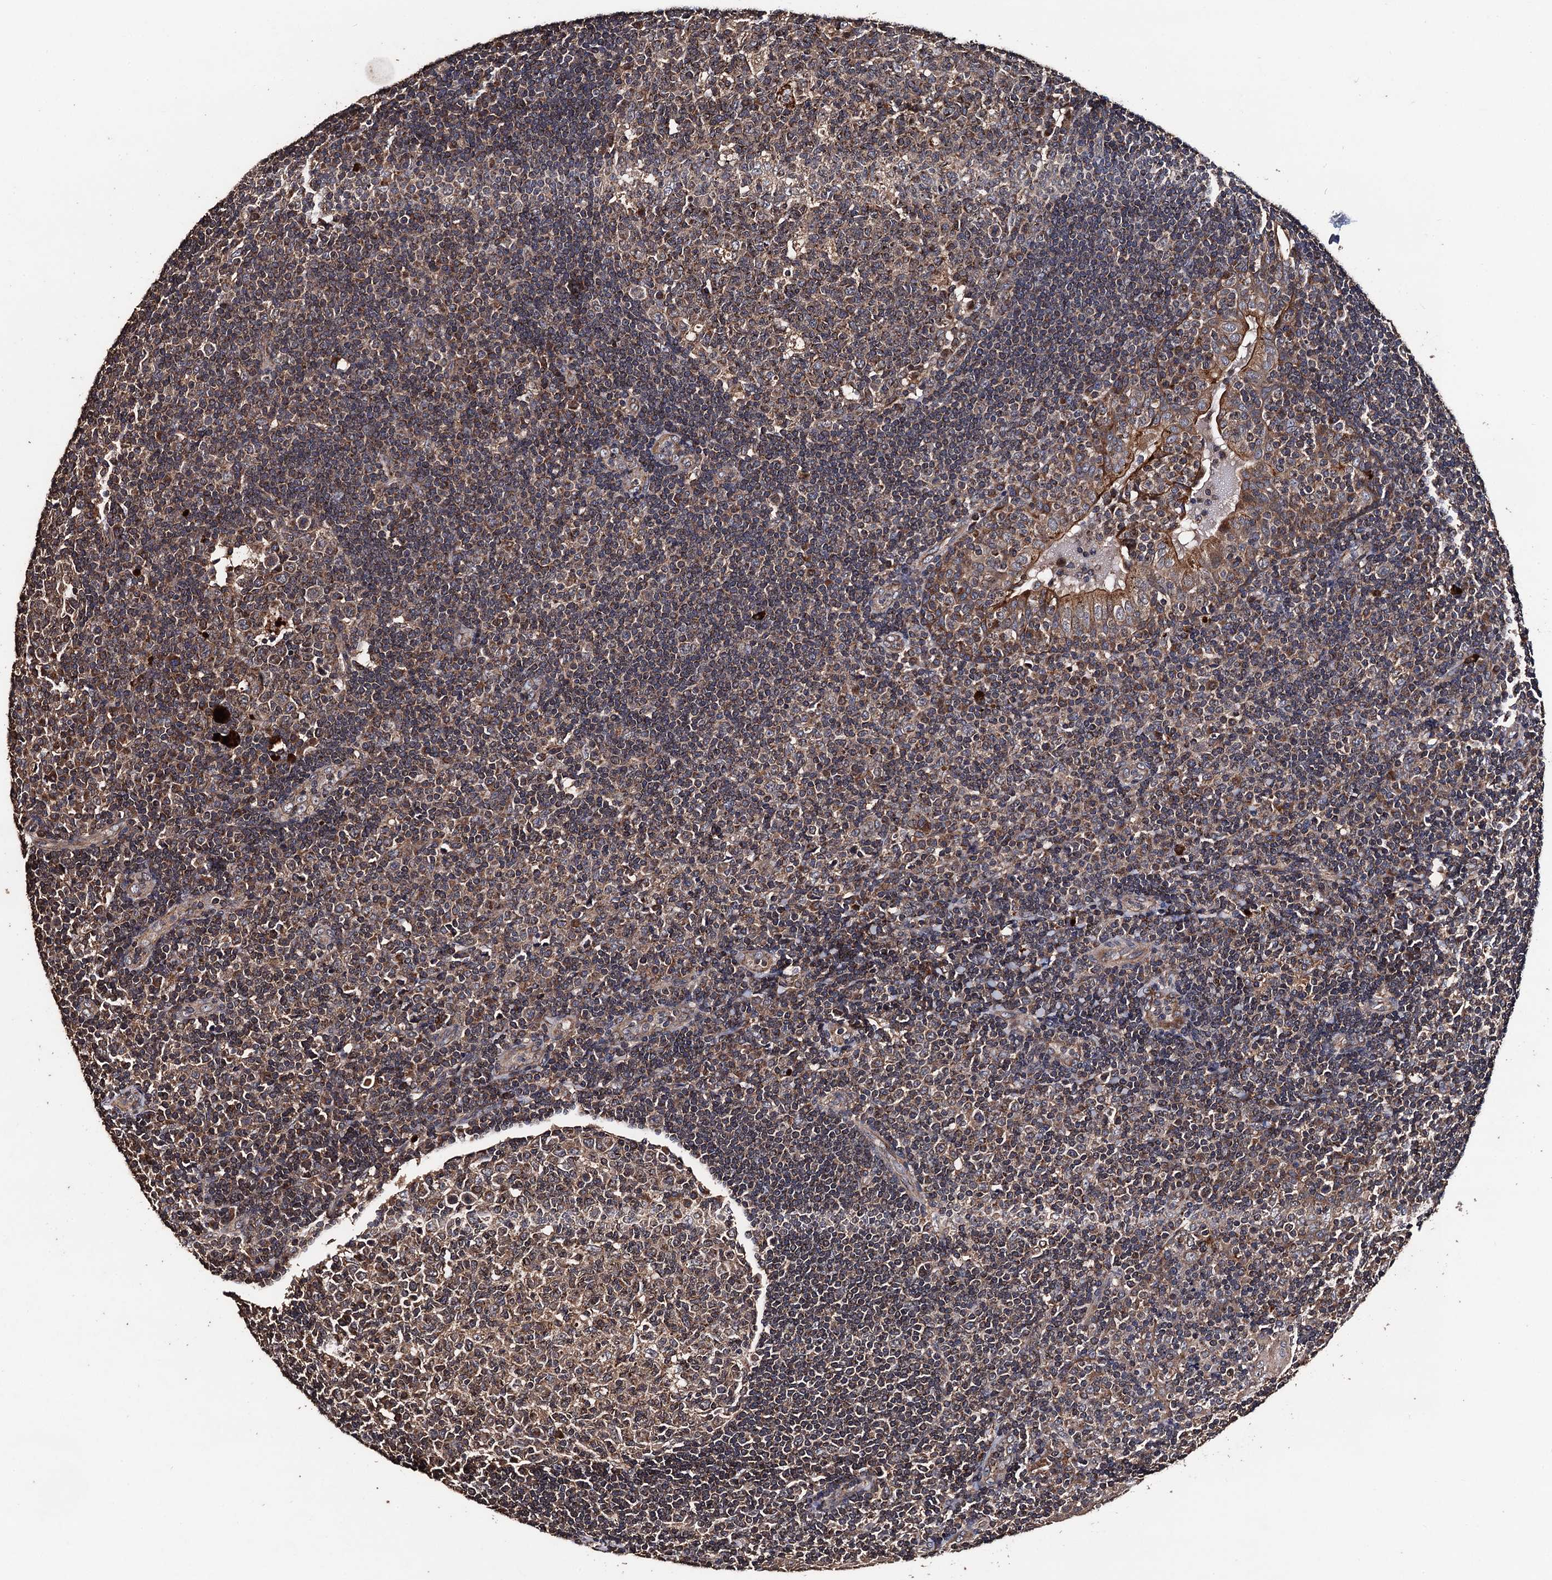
{"staining": {"intensity": "moderate", "quantity": ">75%", "location": "cytoplasmic/membranous"}, "tissue": "tonsil", "cell_type": "Germinal center cells", "image_type": "normal", "snomed": [{"axis": "morphology", "description": "Normal tissue, NOS"}, {"axis": "topography", "description": "Tonsil"}], "caption": "This photomicrograph reveals unremarkable tonsil stained with IHC to label a protein in brown. The cytoplasmic/membranous of germinal center cells show moderate positivity for the protein. Nuclei are counter-stained blue.", "gene": "PPTC7", "patient": {"sex": "female", "age": 40}}